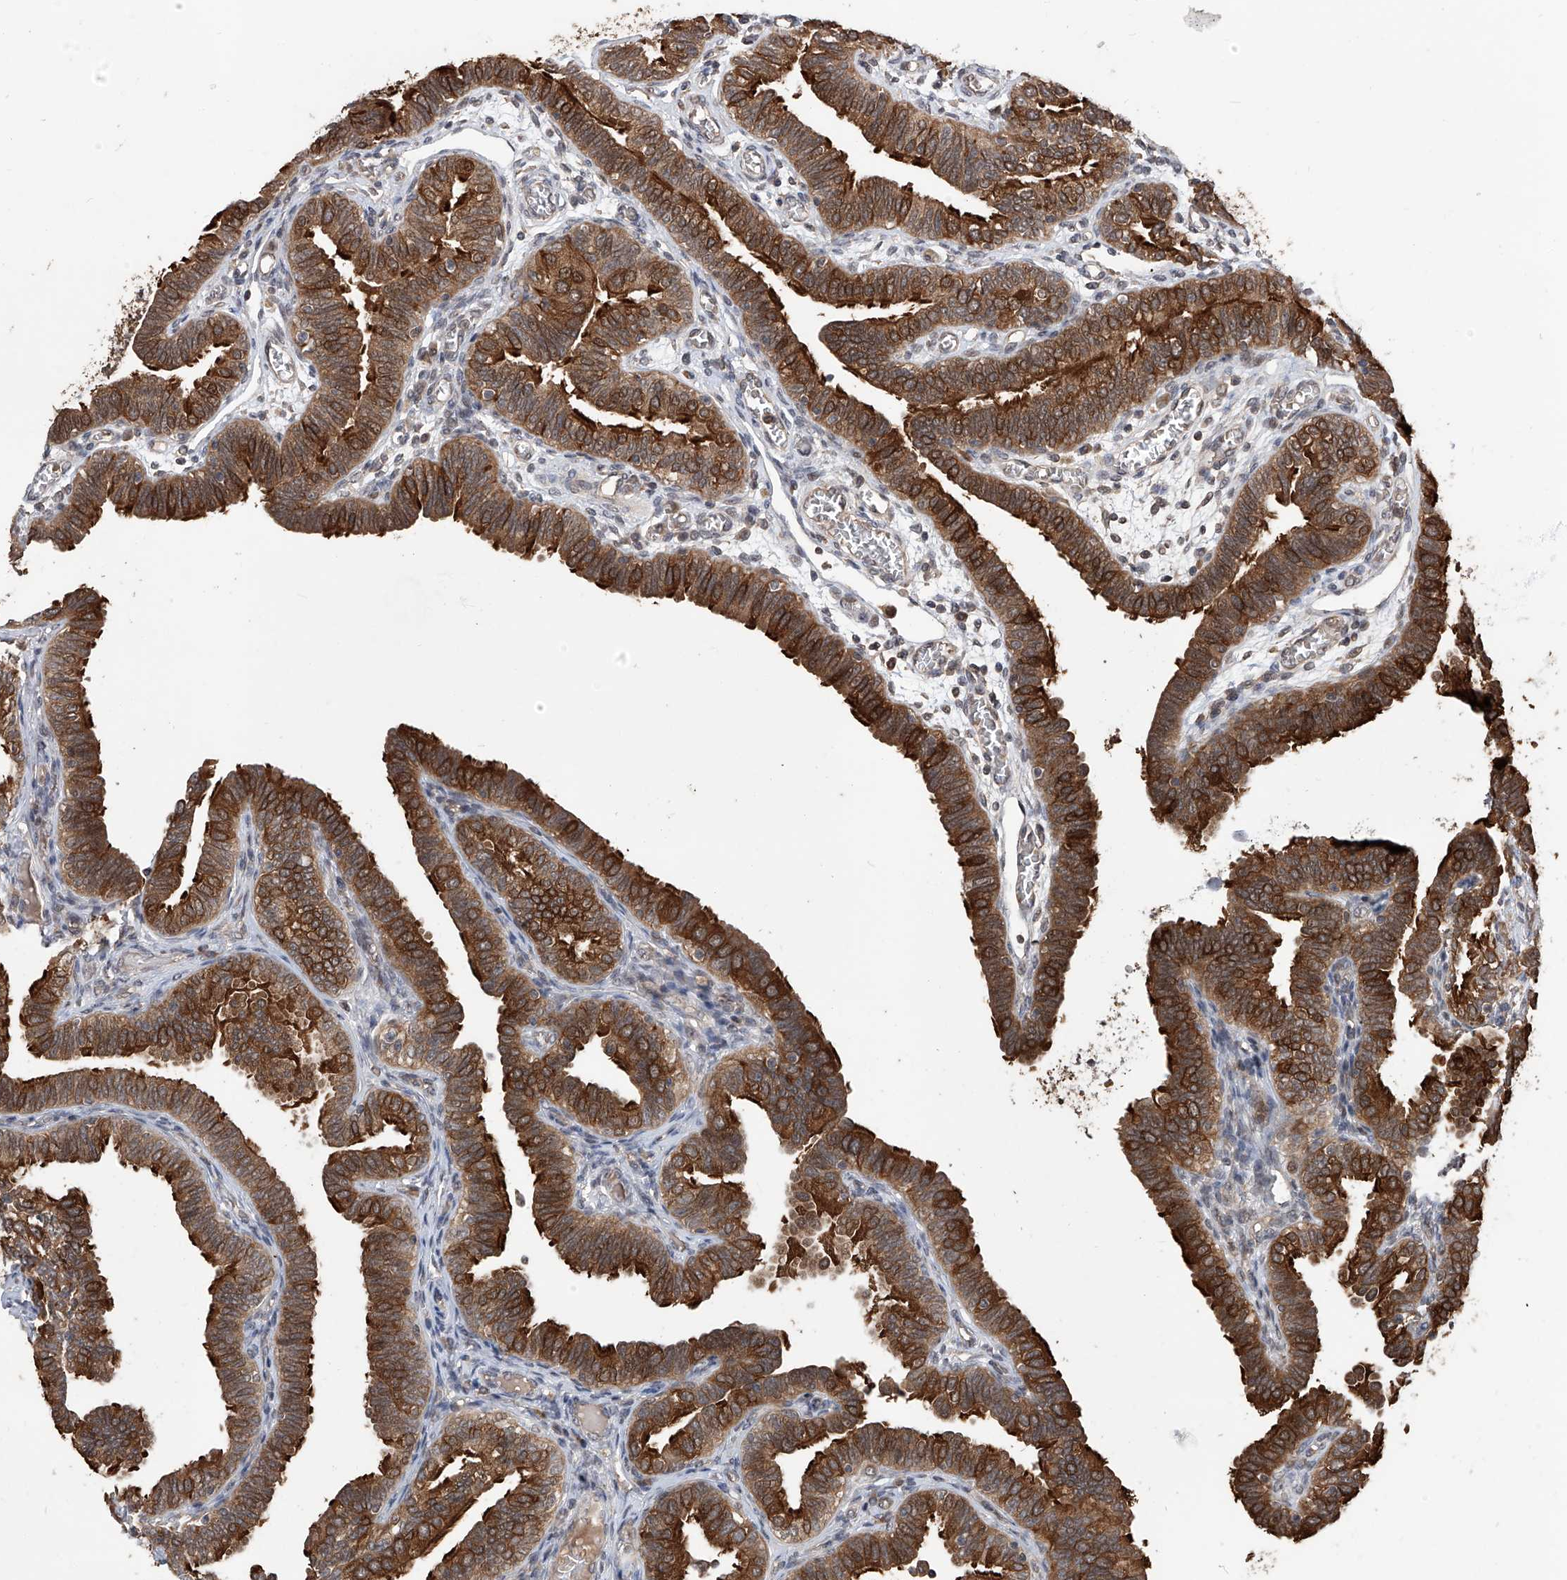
{"staining": {"intensity": "strong", "quantity": ">75%", "location": "cytoplasmic/membranous"}, "tissue": "fallopian tube", "cell_type": "Glandular cells", "image_type": "normal", "snomed": [{"axis": "morphology", "description": "Normal tissue, NOS"}, {"axis": "topography", "description": "Fallopian tube"}], "caption": "This image reveals unremarkable fallopian tube stained with immunohistochemistry to label a protein in brown. The cytoplasmic/membranous of glandular cells show strong positivity for the protein. Nuclei are counter-stained blue.", "gene": "LYSMD4", "patient": {"sex": "female", "age": 39}}